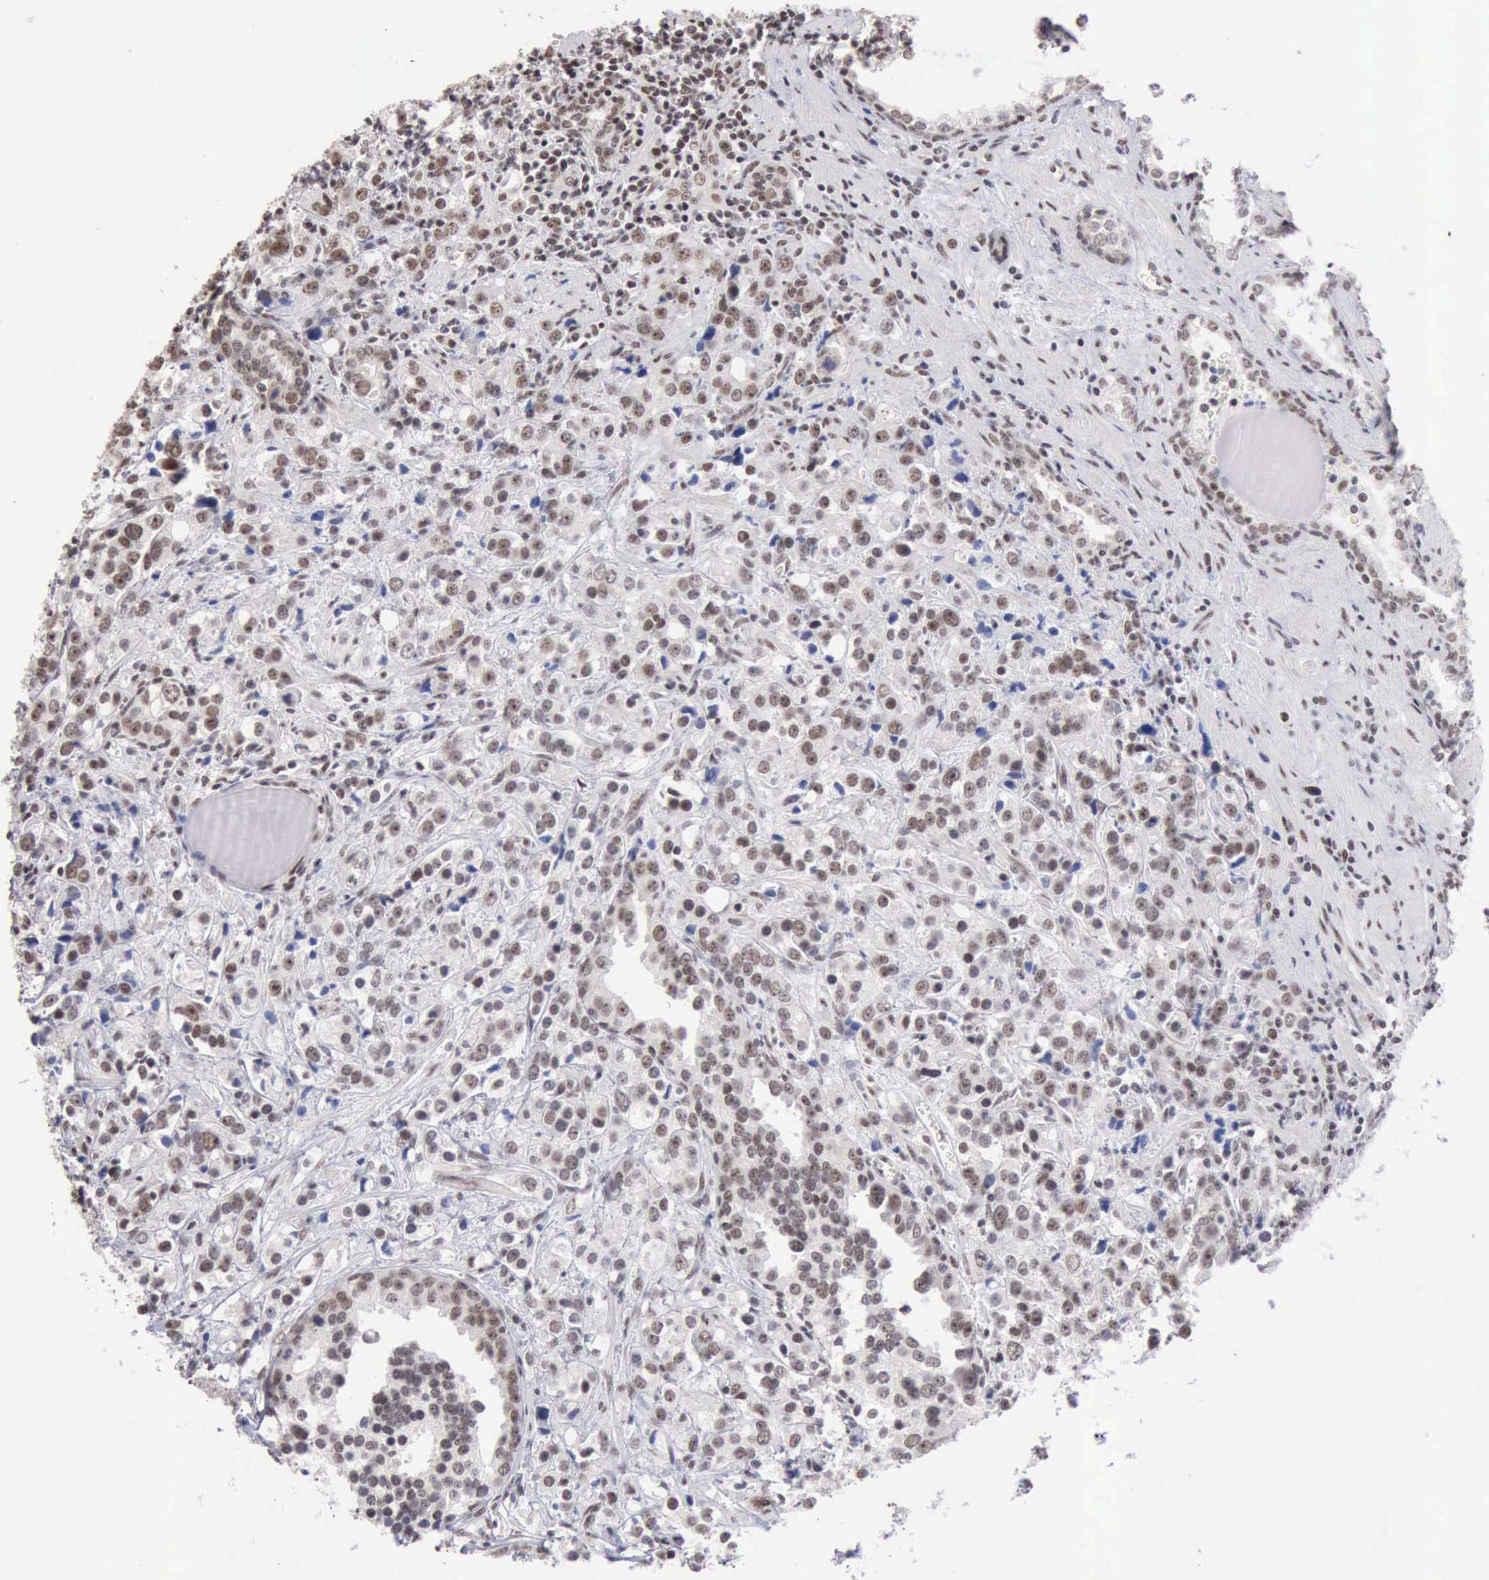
{"staining": {"intensity": "weak", "quantity": "25%-75%", "location": "nuclear"}, "tissue": "prostate cancer", "cell_type": "Tumor cells", "image_type": "cancer", "snomed": [{"axis": "morphology", "description": "Adenocarcinoma, High grade"}, {"axis": "topography", "description": "Prostate"}], "caption": "An IHC micrograph of neoplastic tissue is shown. Protein staining in brown highlights weak nuclear positivity in adenocarcinoma (high-grade) (prostate) within tumor cells.", "gene": "TAF1", "patient": {"sex": "male", "age": 71}}